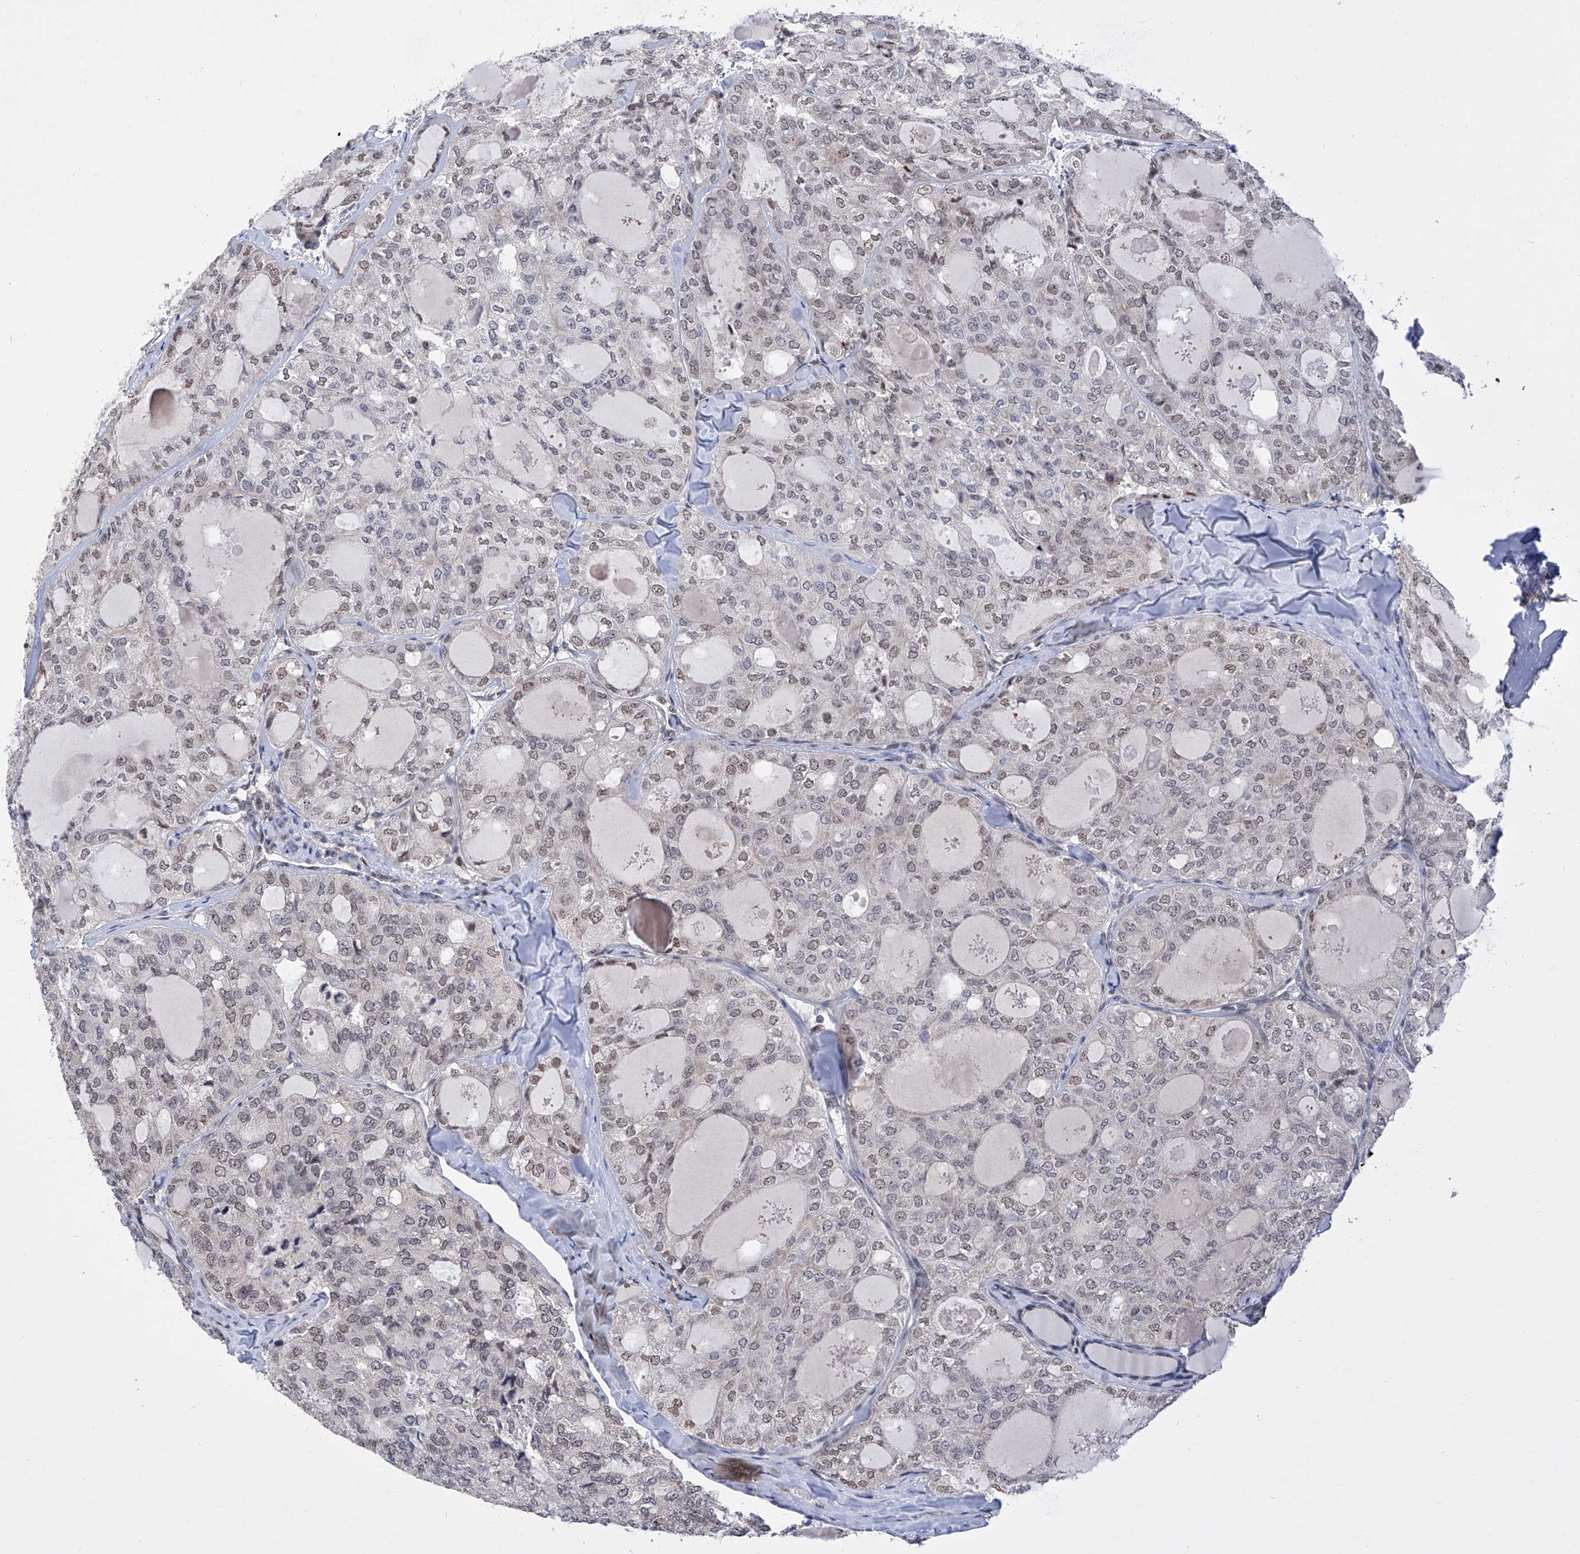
{"staining": {"intensity": "weak", "quantity": "25%-75%", "location": "nuclear"}, "tissue": "thyroid cancer", "cell_type": "Tumor cells", "image_type": "cancer", "snomed": [{"axis": "morphology", "description": "Follicular adenoma carcinoma, NOS"}, {"axis": "topography", "description": "Thyroid gland"}], "caption": "Immunohistochemical staining of follicular adenoma carcinoma (thyroid) displays low levels of weak nuclear protein staining in about 25%-75% of tumor cells.", "gene": "RAD54L", "patient": {"sex": "male", "age": 75}}